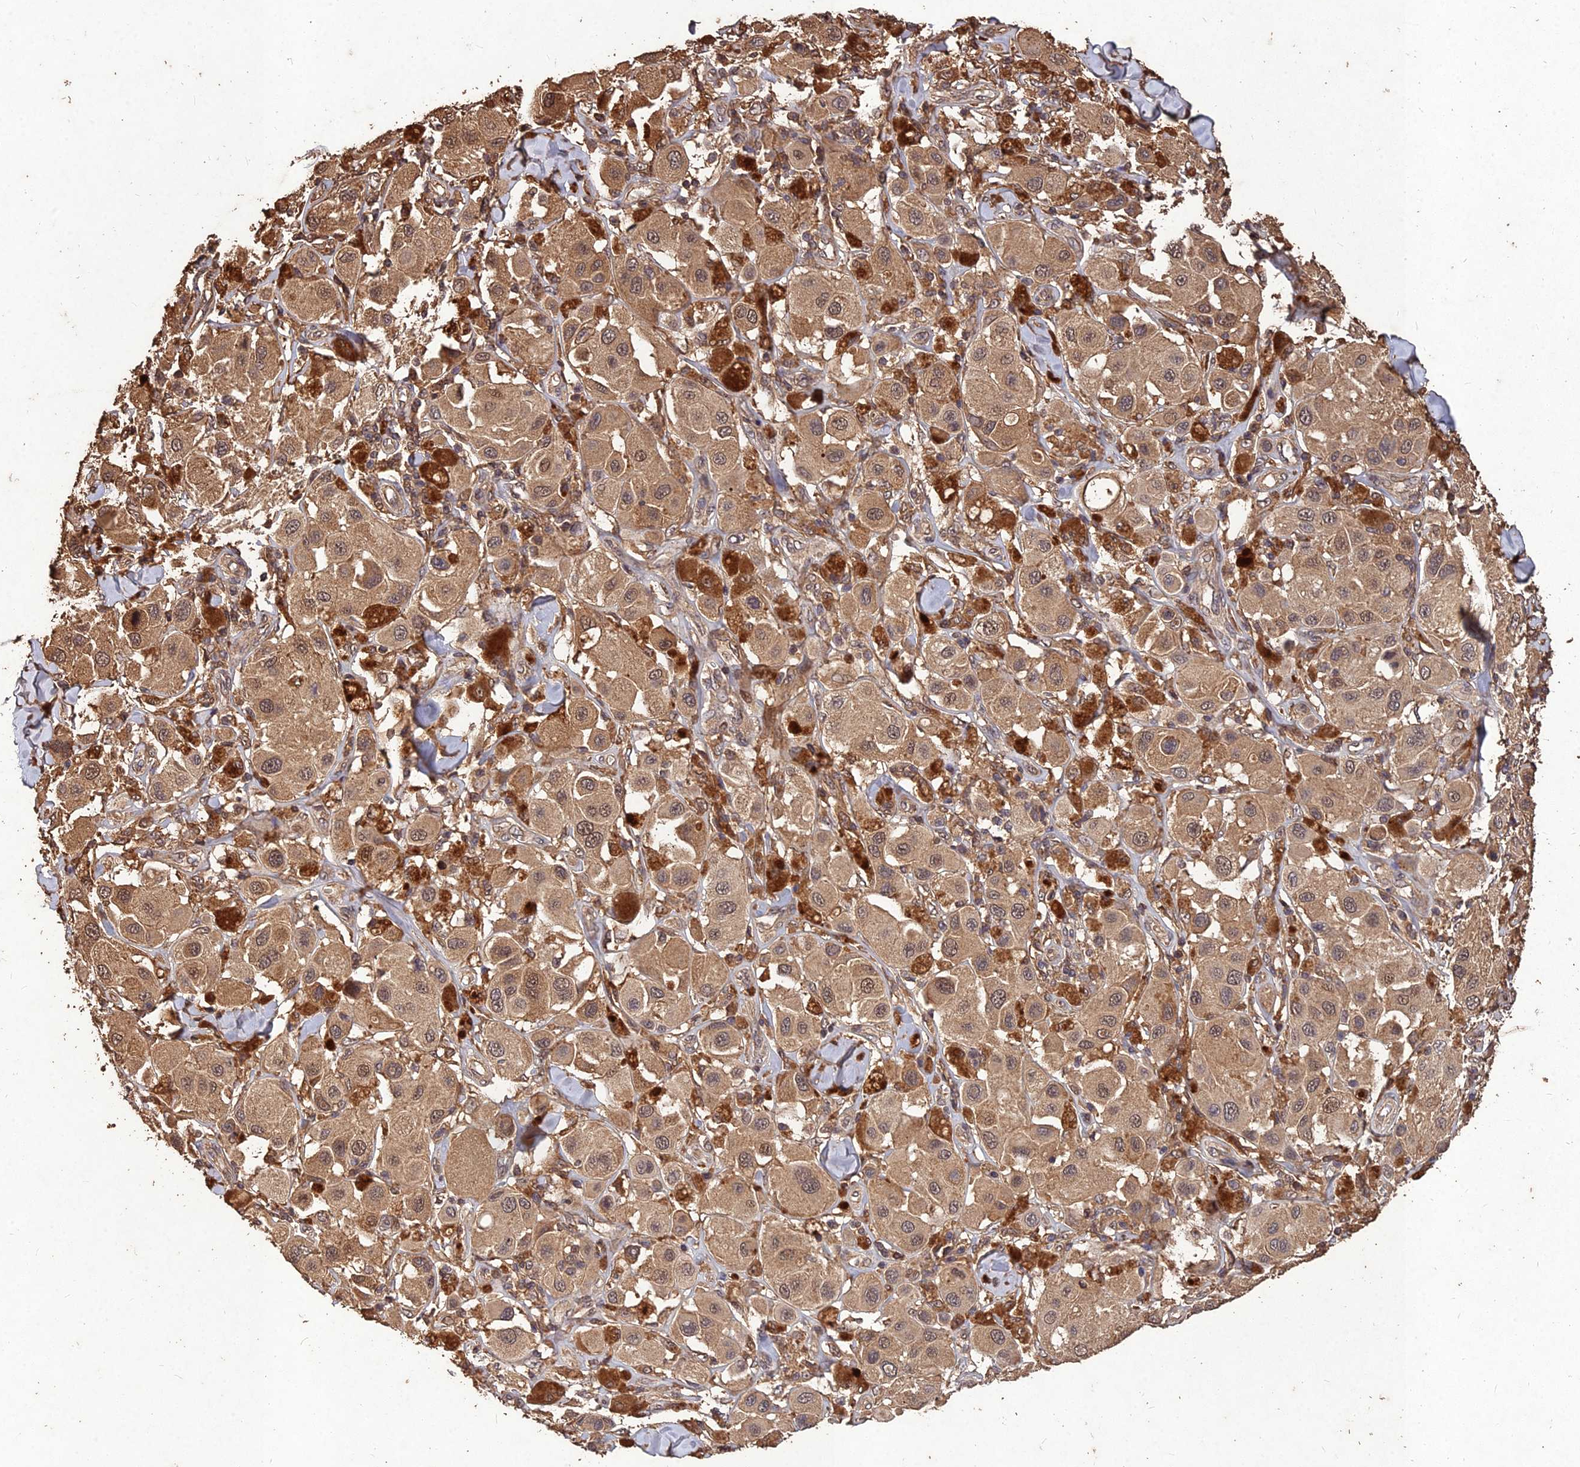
{"staining": {"intensity": "moderate", "quantity": ">75%", "location": "cytoplasmic/membranous,nuclear"}, "tissue": "melanoma", "cell_type": "Tumor cells", "image_type": "cancer", "snomed": [{"axis": "morphology", "description": "Malignant melanoma, Metastatic site"}, {"axis": "topography", "description": "Skin"}], "caption": "An immunohistochemistry (IHC) image of neoplastic tissue is shown. Protein staining in brown highlights moderate cytoplasmic/membranous and nuclear positivity in melanoma within tumor cells.", "gene": "SYMPK", "patient": {"sex": "male", "age": 41}}